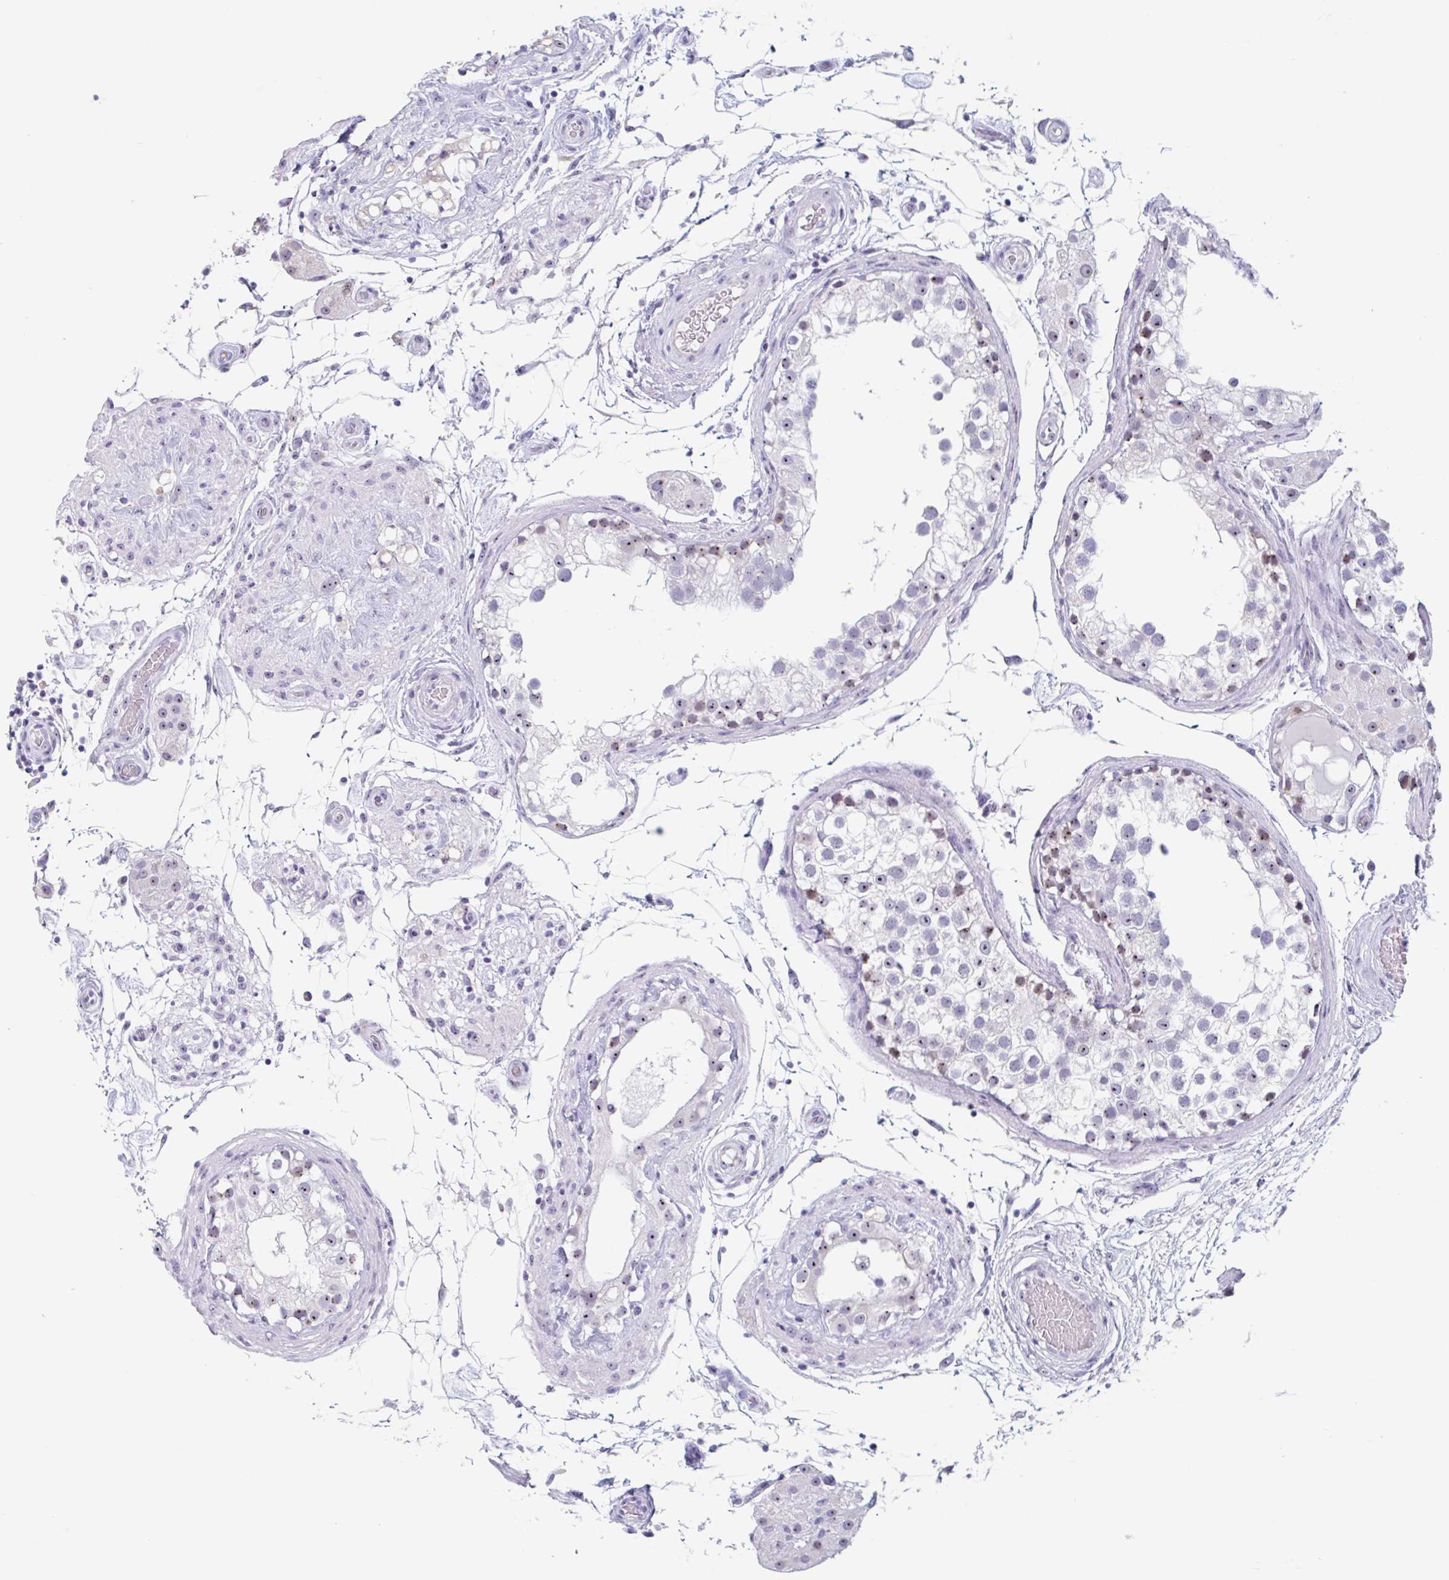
{"staining": {"intensity": "moderate", "quantity": "25%-75%", "location": "nuclear"}, "tissue": "testis", "cell_type": "Cells in seminiferous ducts", "image_type": "normal", "snomed": [{"axis": "morphology", "description": "Normal tissue, NOS"}, {"axis": "morphology", "description": "Seminoma, NOS"}, {"axis": "topography", "description": "Testis"}], "caption": "Testis was stained to show a protein in brown. There is medium levels of moderate nuclear expression in approximately 25%-75% of cells in seminiferous ducts. (DAB (3,3'-diaminobenzidine) IHC with brightfield microscopy, high magnification).", "gene": "LENG9", "patient": {"sex": "male", "age": 65}}